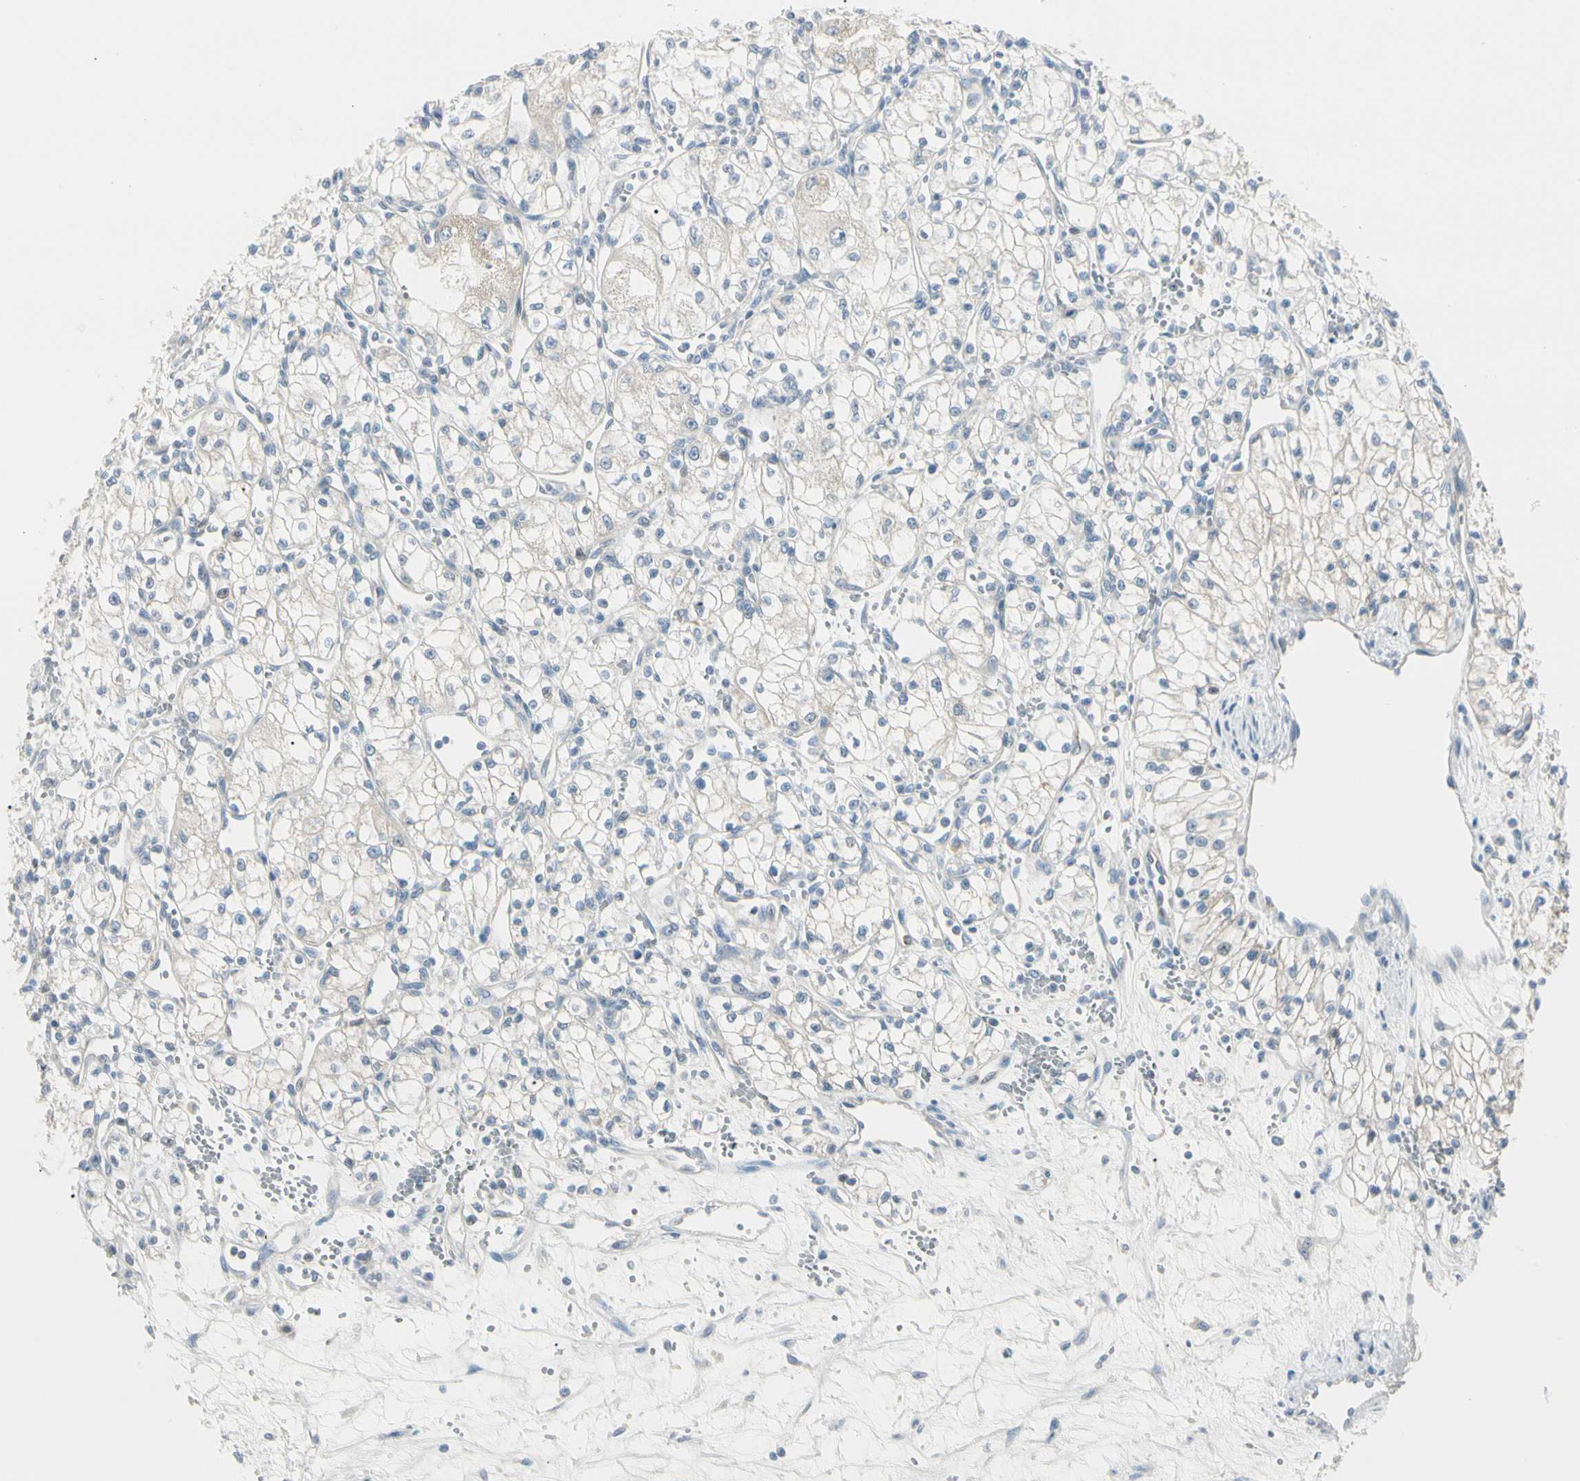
{"staining": {"intensity": "negative", "quantity": "none", "location": "none"}, "tissue": "renal cancer", "cell_type": "Tumor cells", "image_type": "cancer", "snomed": [{"axis": "morphology", "description": "Normal tissue, NOS"}, {"axis": "morphology", "description": "Adenocarcinoma, NOS"}, {"axis": "topography", "description": "Kidney"}], "caption": "This is a histopathology image of IHC staining of adenocarcinoma (renal), which shows no expression in tumor cells. (DAB immunohistochemistry (IHC) with hematoxylin counter stain).", "gene": "SLC6A15", "patient": {"sex": "male", "age": 59}}